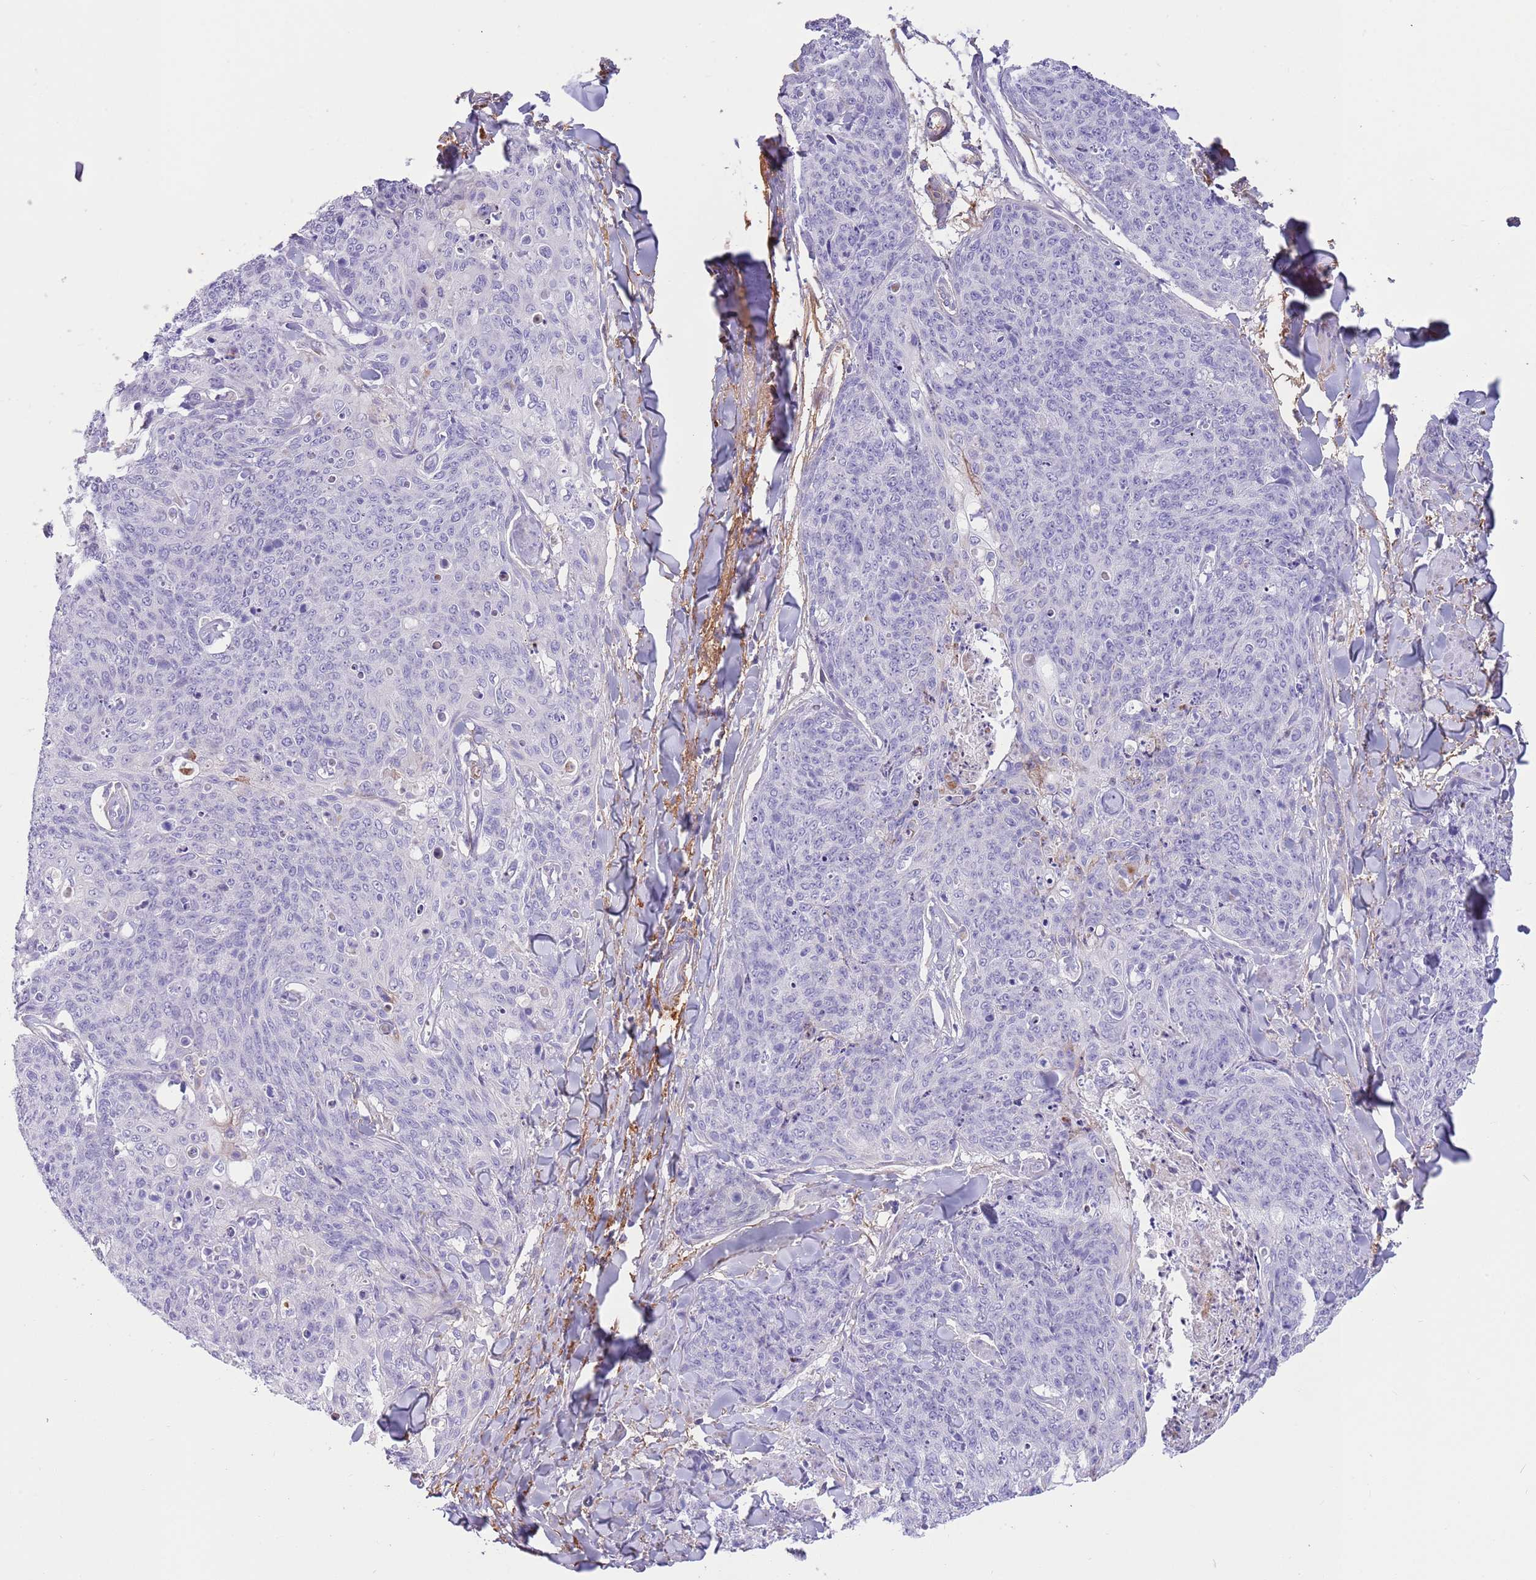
{"staining": {"intensity": "negative", "quantity": "none", "location": "none"}, "tissue": "skin cancer", "cell_type": "Tumor cells", "image_type": "cancer", "snomed": [{"axis": "morphology", "description": "Squamous cell carcinoma, NOS"}, {"axis": "topography", "description": "Skin"}, {"axis": "topography", "description": "Vulva"}], "caption": "Tumor cells show no significant protein positivity in skin cancer. (DAB IHC, high magnification).", "gene": "LEPROTL1", "patient": {"sex": "female", "age": 85}}